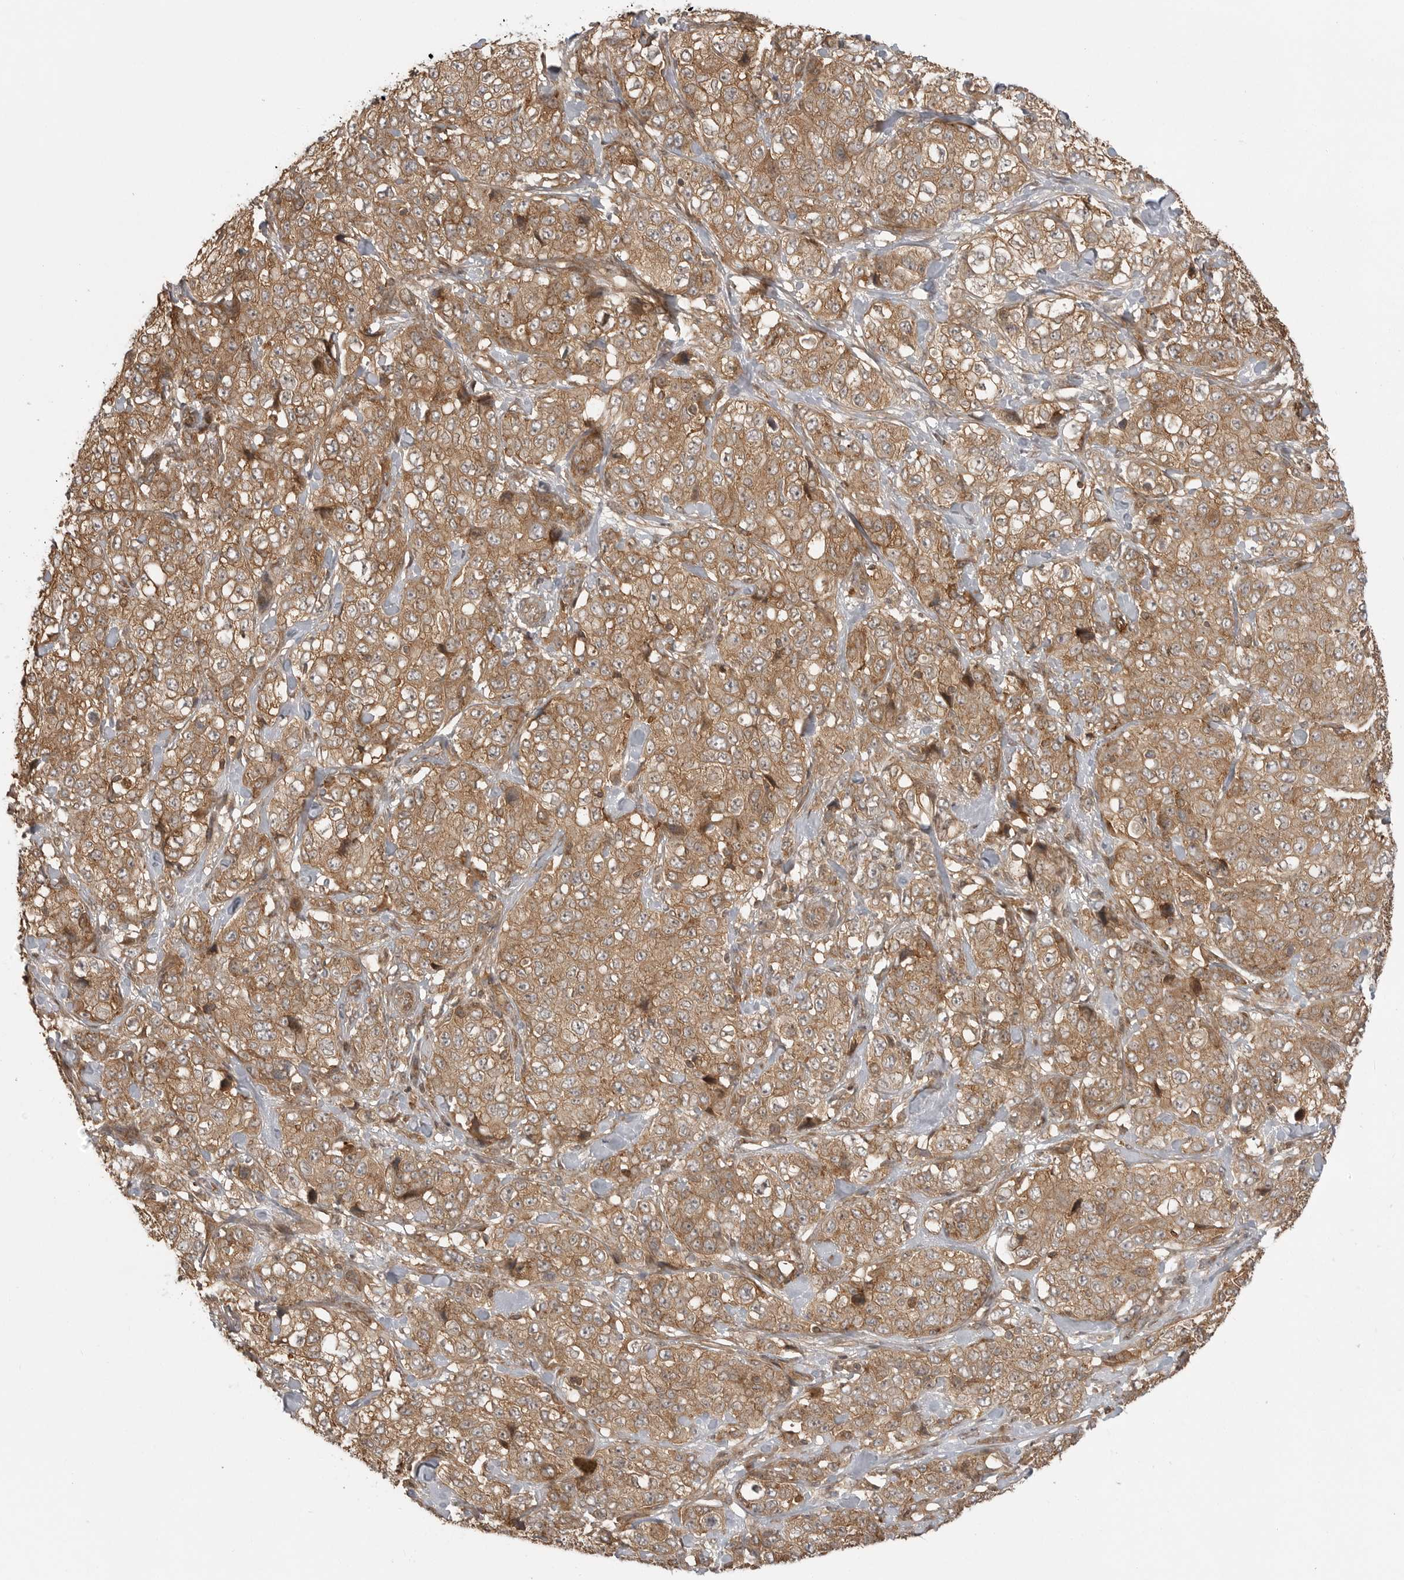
{"staining": {"intensity": "moderate", "quantity": ">75%", "location": "cytoplasmic/membranous"}, "tissue": "stomach cancer", "cell_type": "Tumor cells", "image_type": "cancer", "snomed": [{"axis": "morphology", "description": "Adenocarcinoma, NOS"}, {"axis": "topography", "description": "Stomach"}], "caption": "Approximately >75% of tumor cells in human adenocarcinoma (stomach) show moderate cytoplasmic/membranous protein staining as visualized by brown immunohistochemical staining.", "gene": "FAT3", "patient": {"sex": "male", "age": 48}}